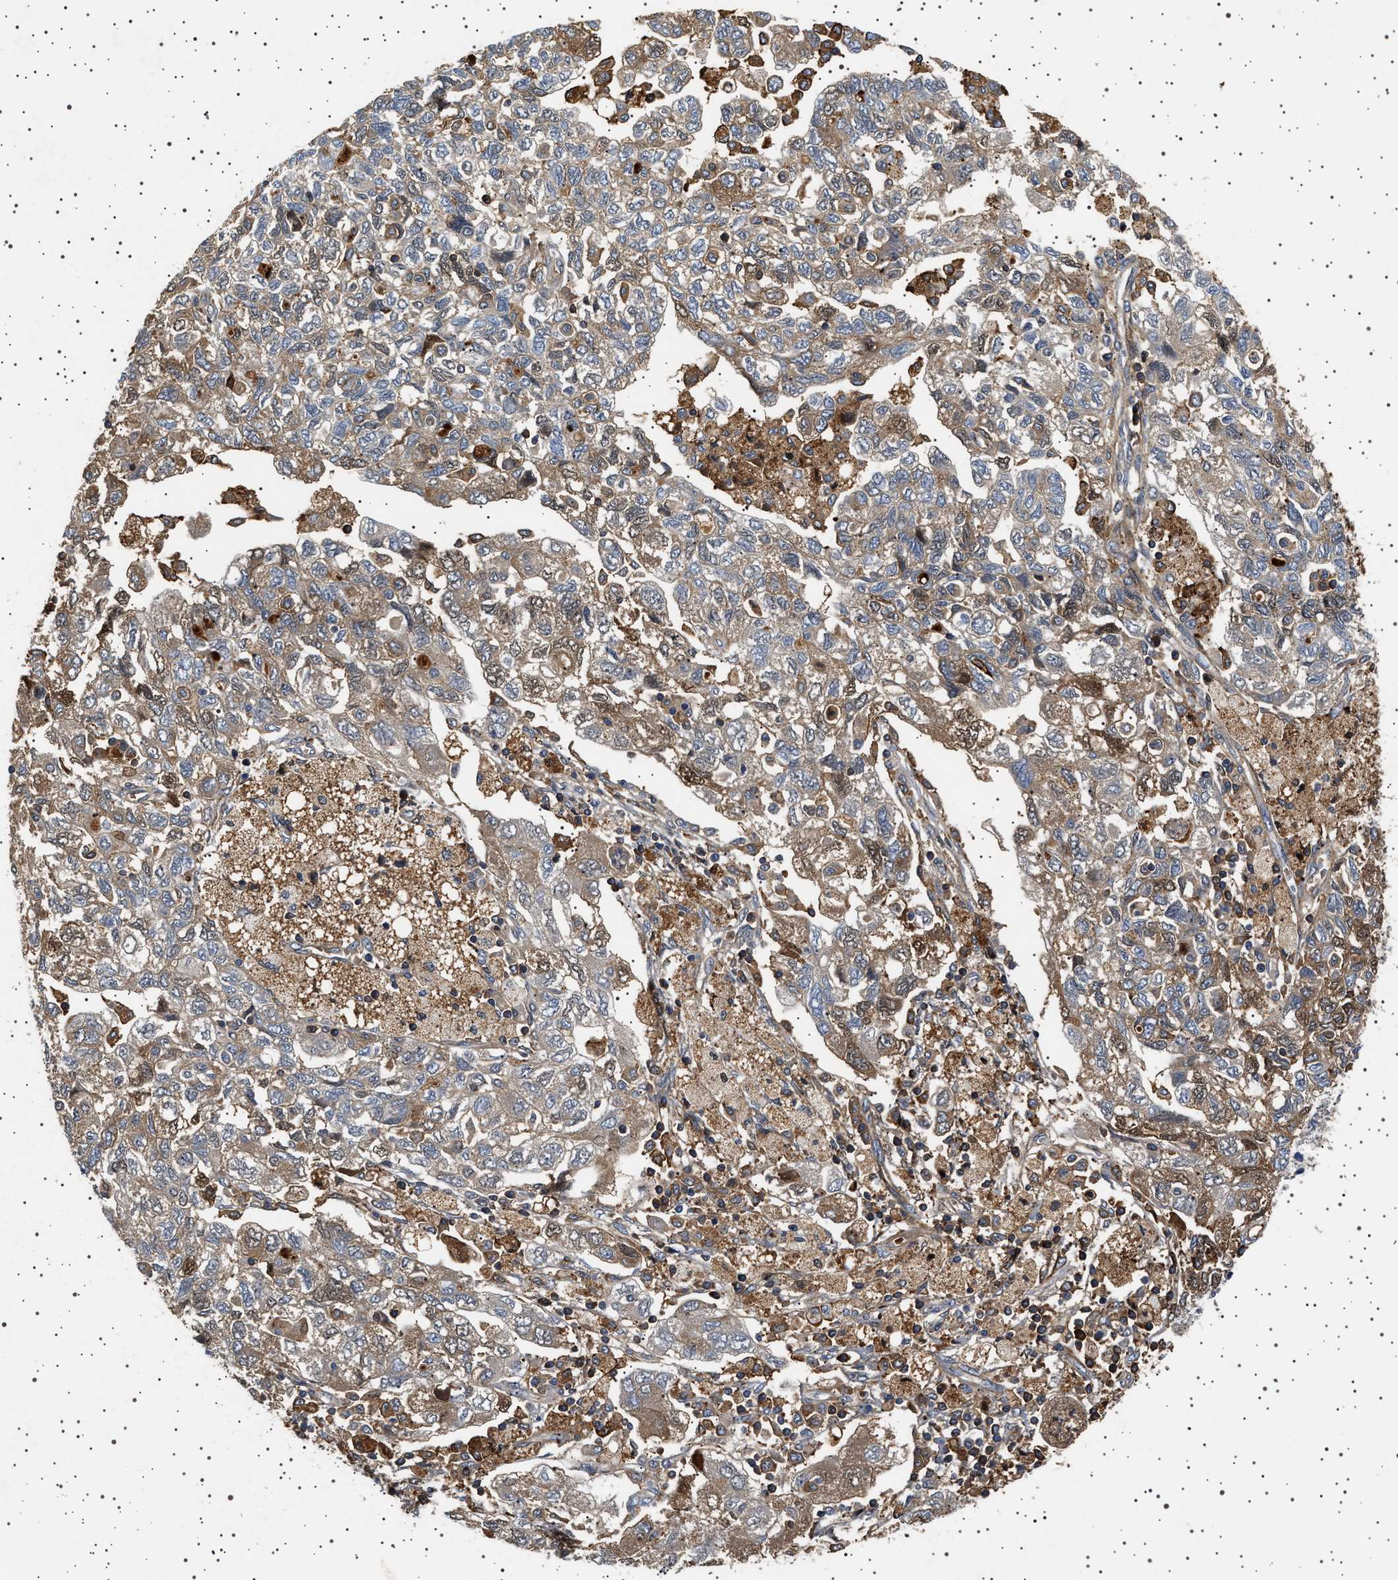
{"staining": {"intensity": "moderate", "quantity": "25%-75%", "location": "cytoplasmic/membranous"}, "tissue": "ovarian cancer", "cell_type": "Tumor cells", "image_type": "cancer", "snomed": [{"axis": "morphology", "description": "Carcinoma, NOS"}, {"axis": "morphology", "description": "Cystadenocarcinoma, serous, NOS"}, {"axis": "topography", "description": "Ovary"}], "caption": "Immunohistochemical staining of human ovarian cancer reveals medium levels of moderate cytoplasmic/membranous expression in approximately 25%-75% of tumor cells.", "gene": "FICD", "patient": {"sex": "female", "age": 69}}